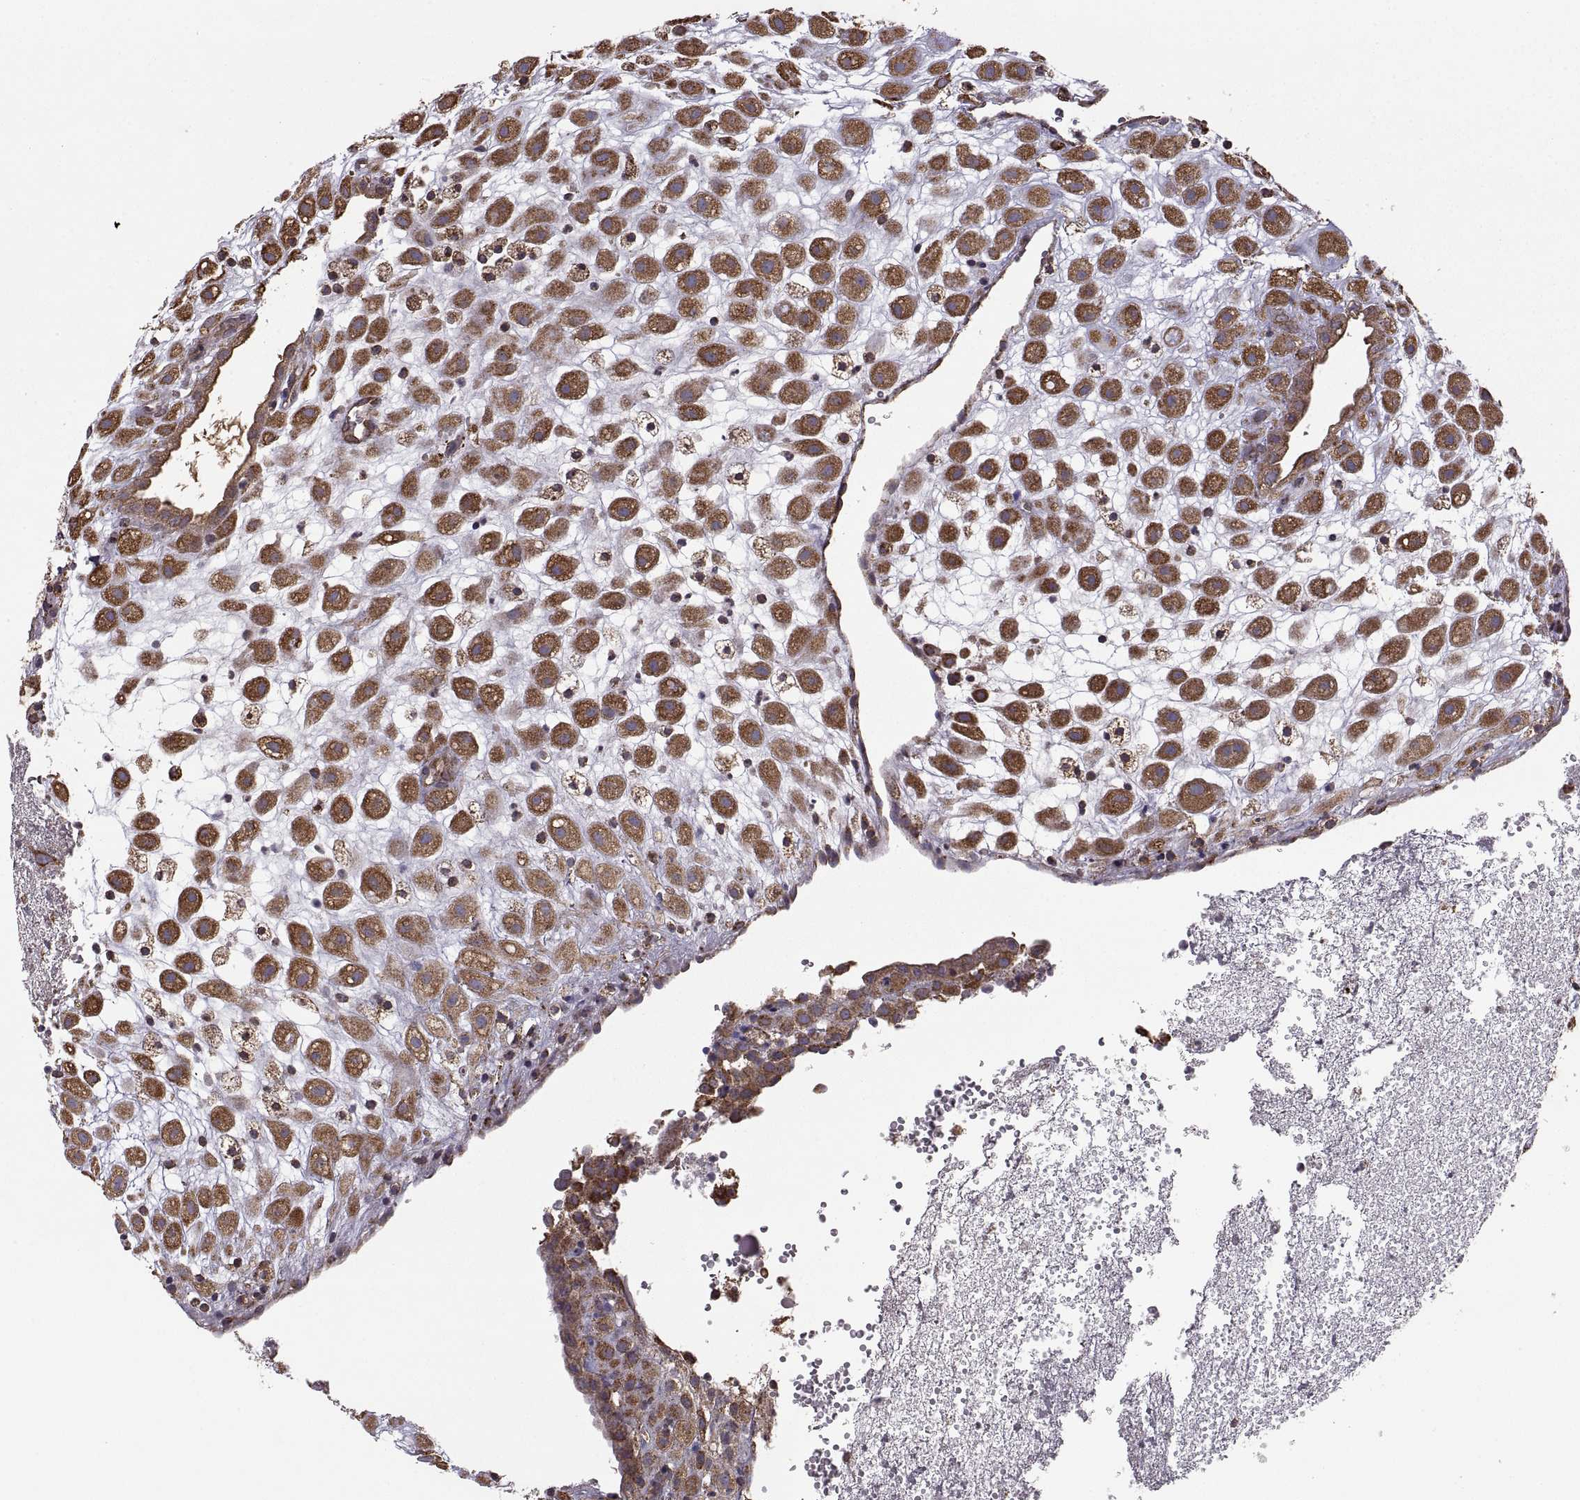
{"staining": {"intensity": "strong", "quantity": ">75%", "location": "cytoplasmic/membranous"}, "tissue": "placenta", "cell_type": "Decidual cells", "image_type": "normal", "snomed": [{"axis": "morphology", "description": "Normal tissue, NOS"}, {"axis": "topography", "description": "Placenta"}], "caption": "The photomicrograph demonstrates staining of unremarkable placenta, revealing strong cytoplasmic/membranous protein staining (brown color) within decidual cells.", "gene": "PDIA3", "patient": {"sex": "female", "age": 24}}